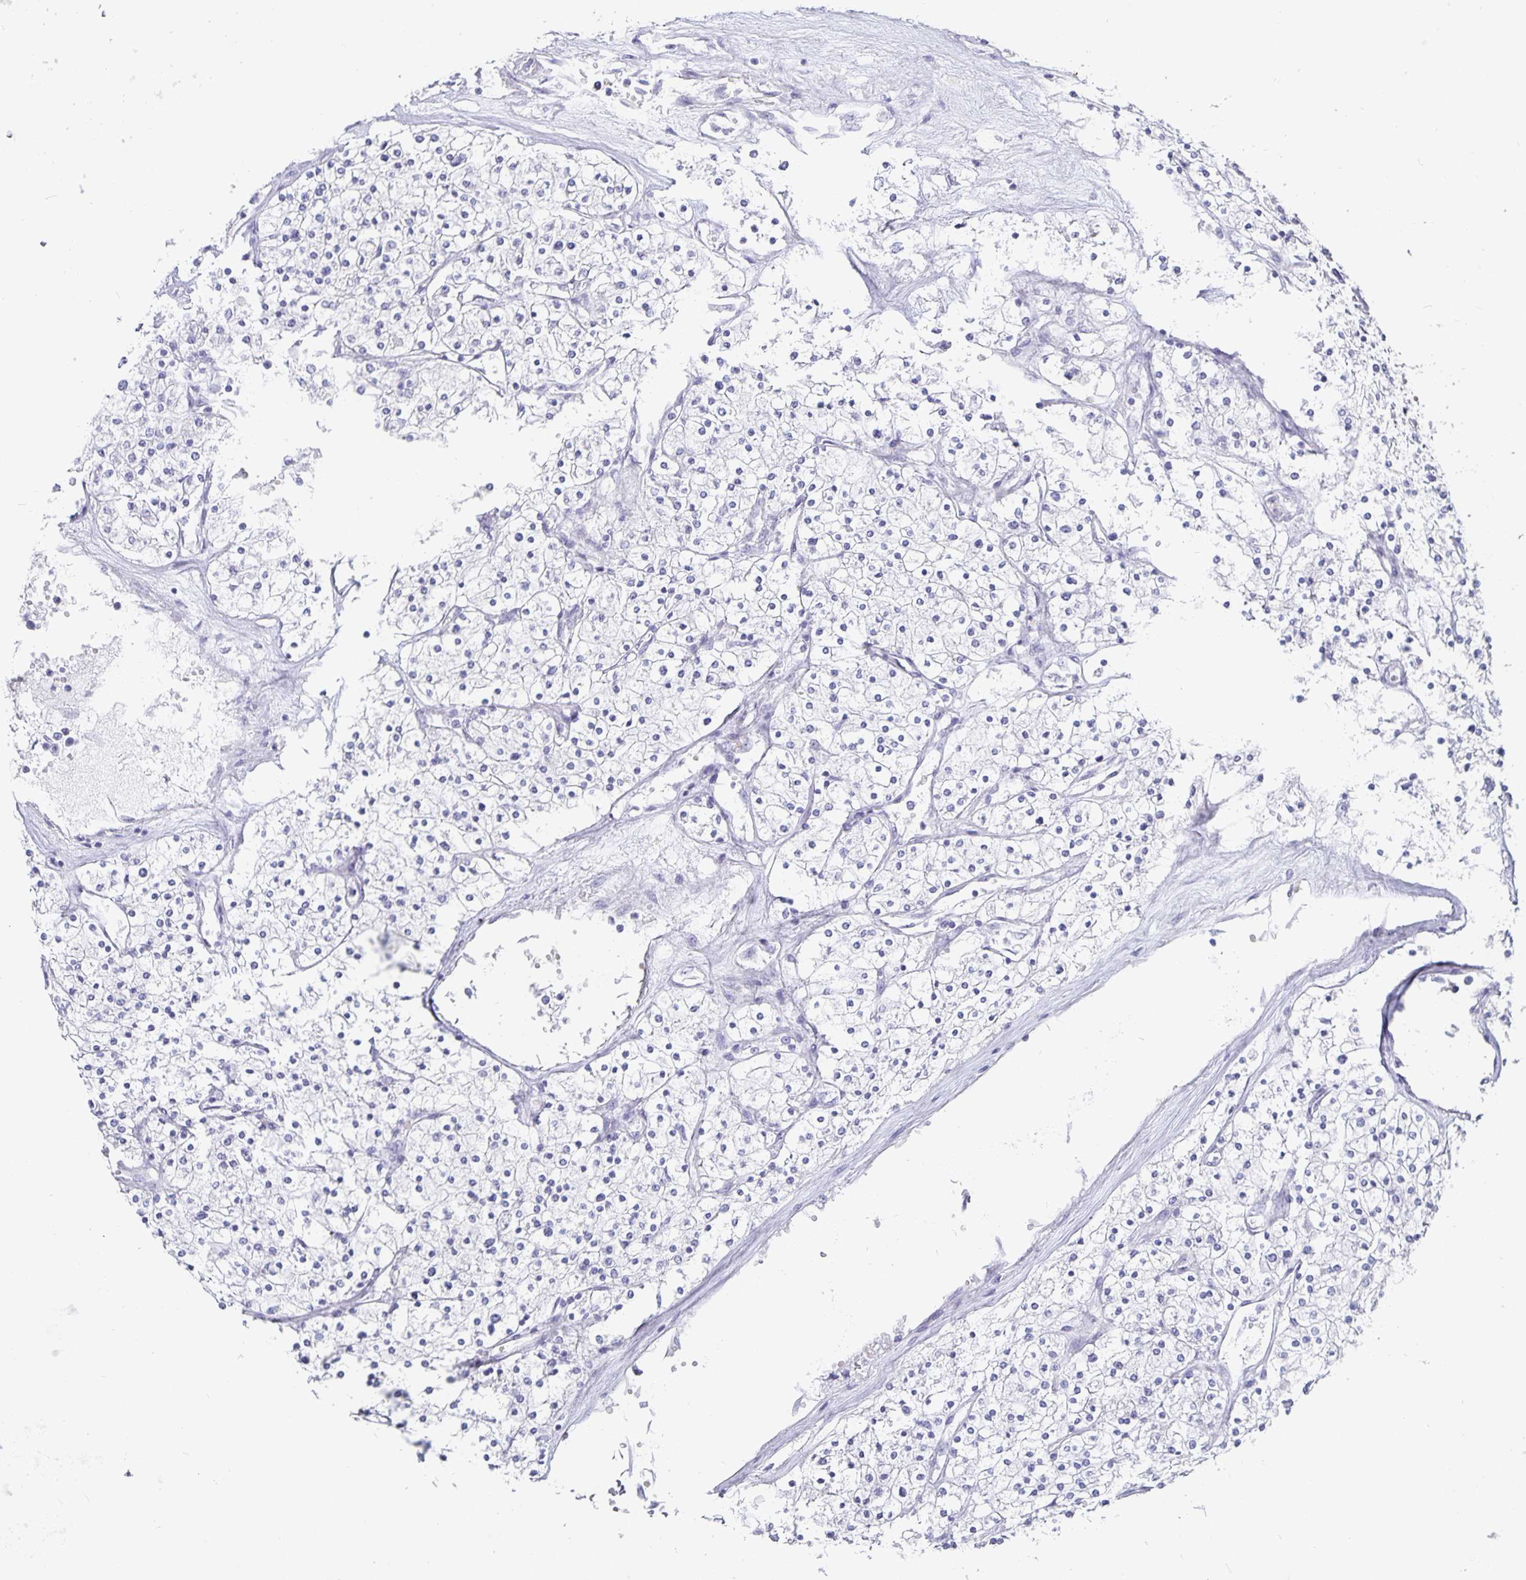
{"staining": {"intensity": "negative", "quantity": "none", "location": "none"}, "tissue": "renal cancer", "cell_type": "Tumor cells", "image_type": "cancer", "snomed": [{"axis": "morphology", "description": "Adenocarcinoma, NOS"}, {"axis": "topography", "description": "Kidney"}], "caption": "Tumor cells are negative for protein expression in human renal cancer.", "gene": "CHGA", "patient": {"sex": "male", "age": 80}}